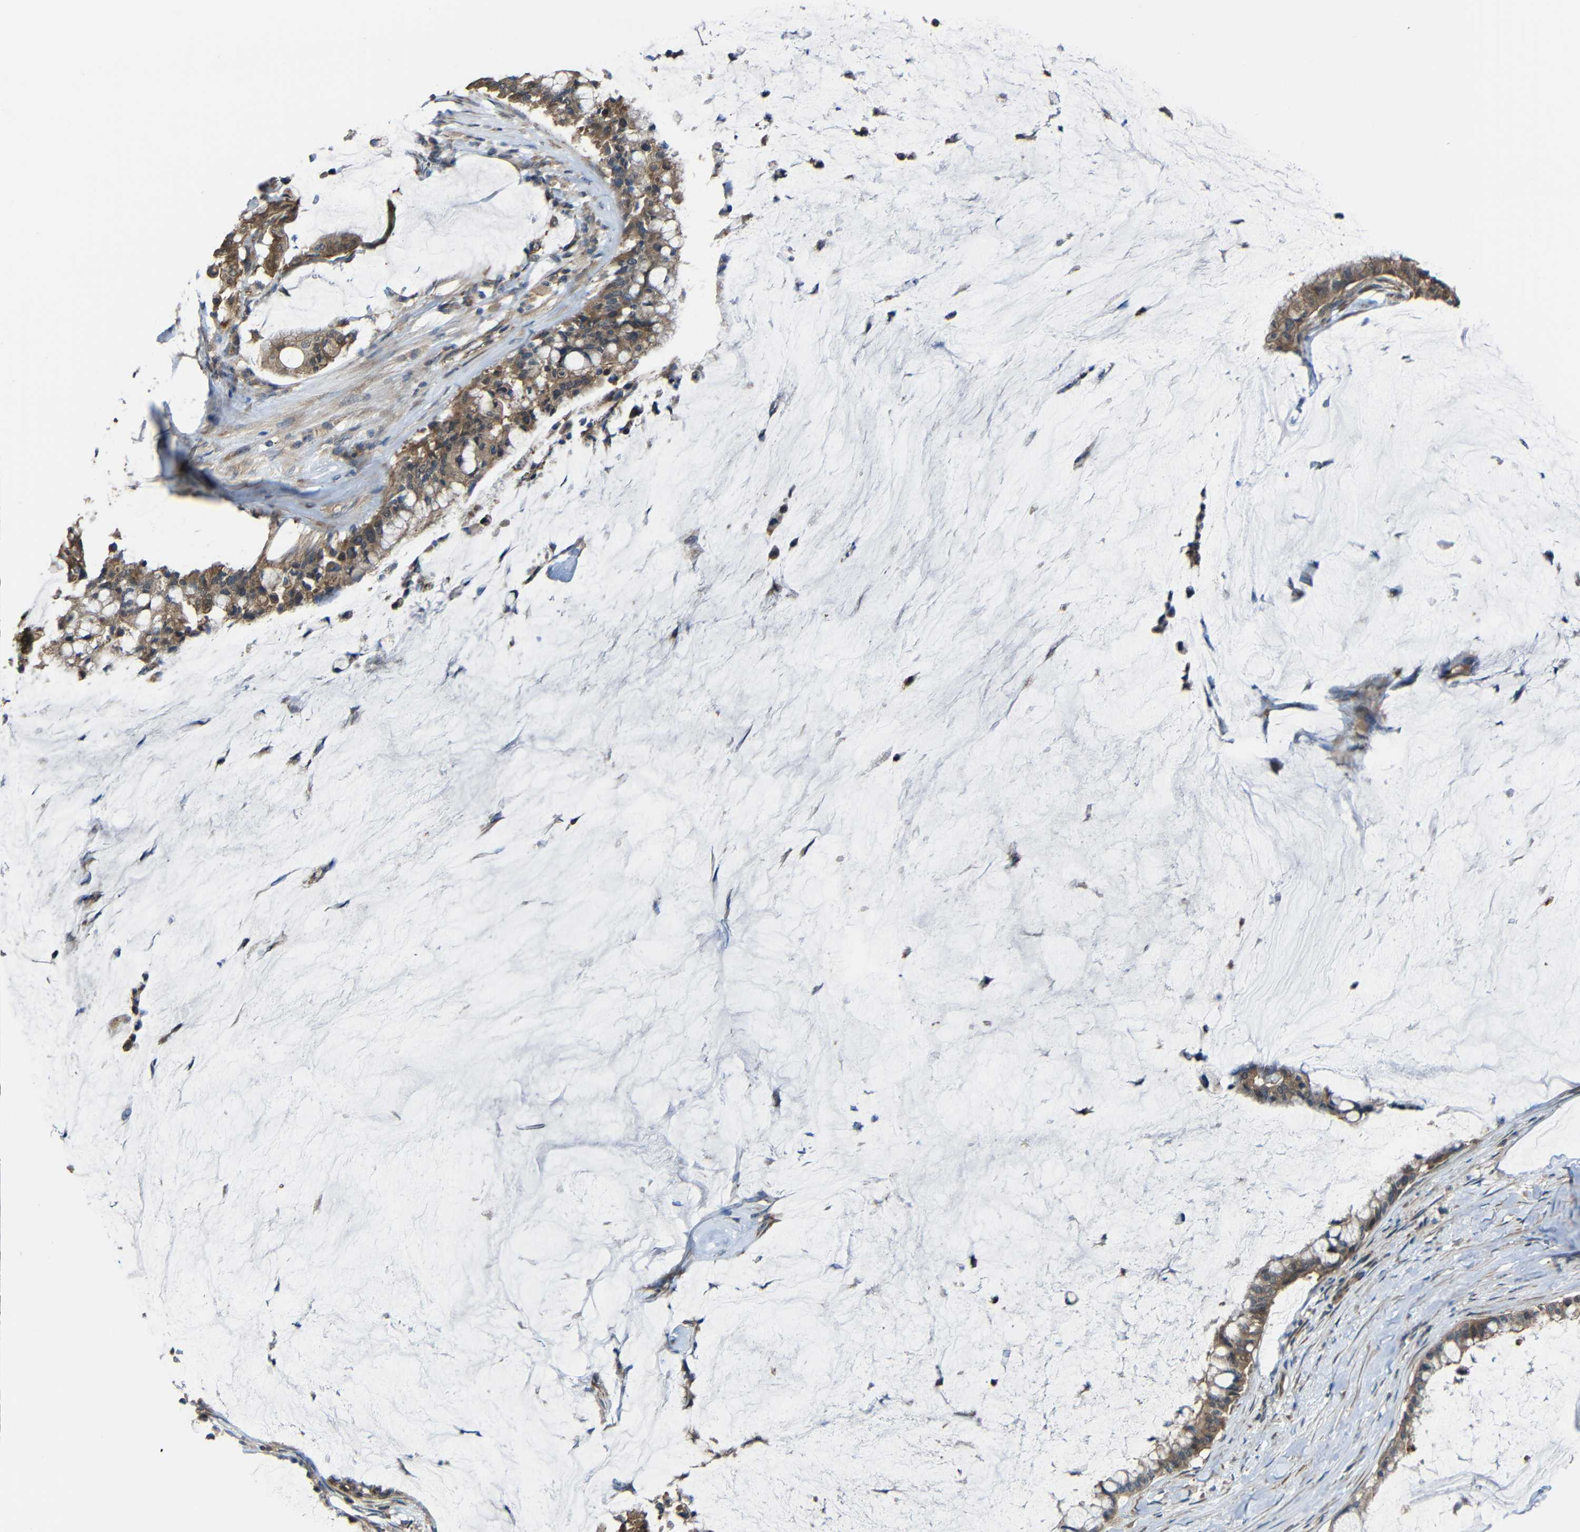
{"staining": {"intensity": "weak", "quantity": ">75%", "location": "cytoplasmic/membranous"}, "tissue": "pancreatic cancer", "cell_type": "Tumor cells", "image_type": "cancer", "snomed": [{"axis": "morphology", "description": "Adenocarcinoma, NOS"}, {"axis": "topography", "description": "Pancreas"}], "caption": "A micrograph of human pancreatic cancer stained for a protein reveals weak cytoplasmic/membranous brown staining in tumor cells.", "gene": "CHST9", "patient": {"sex": "male", "age": 41}}